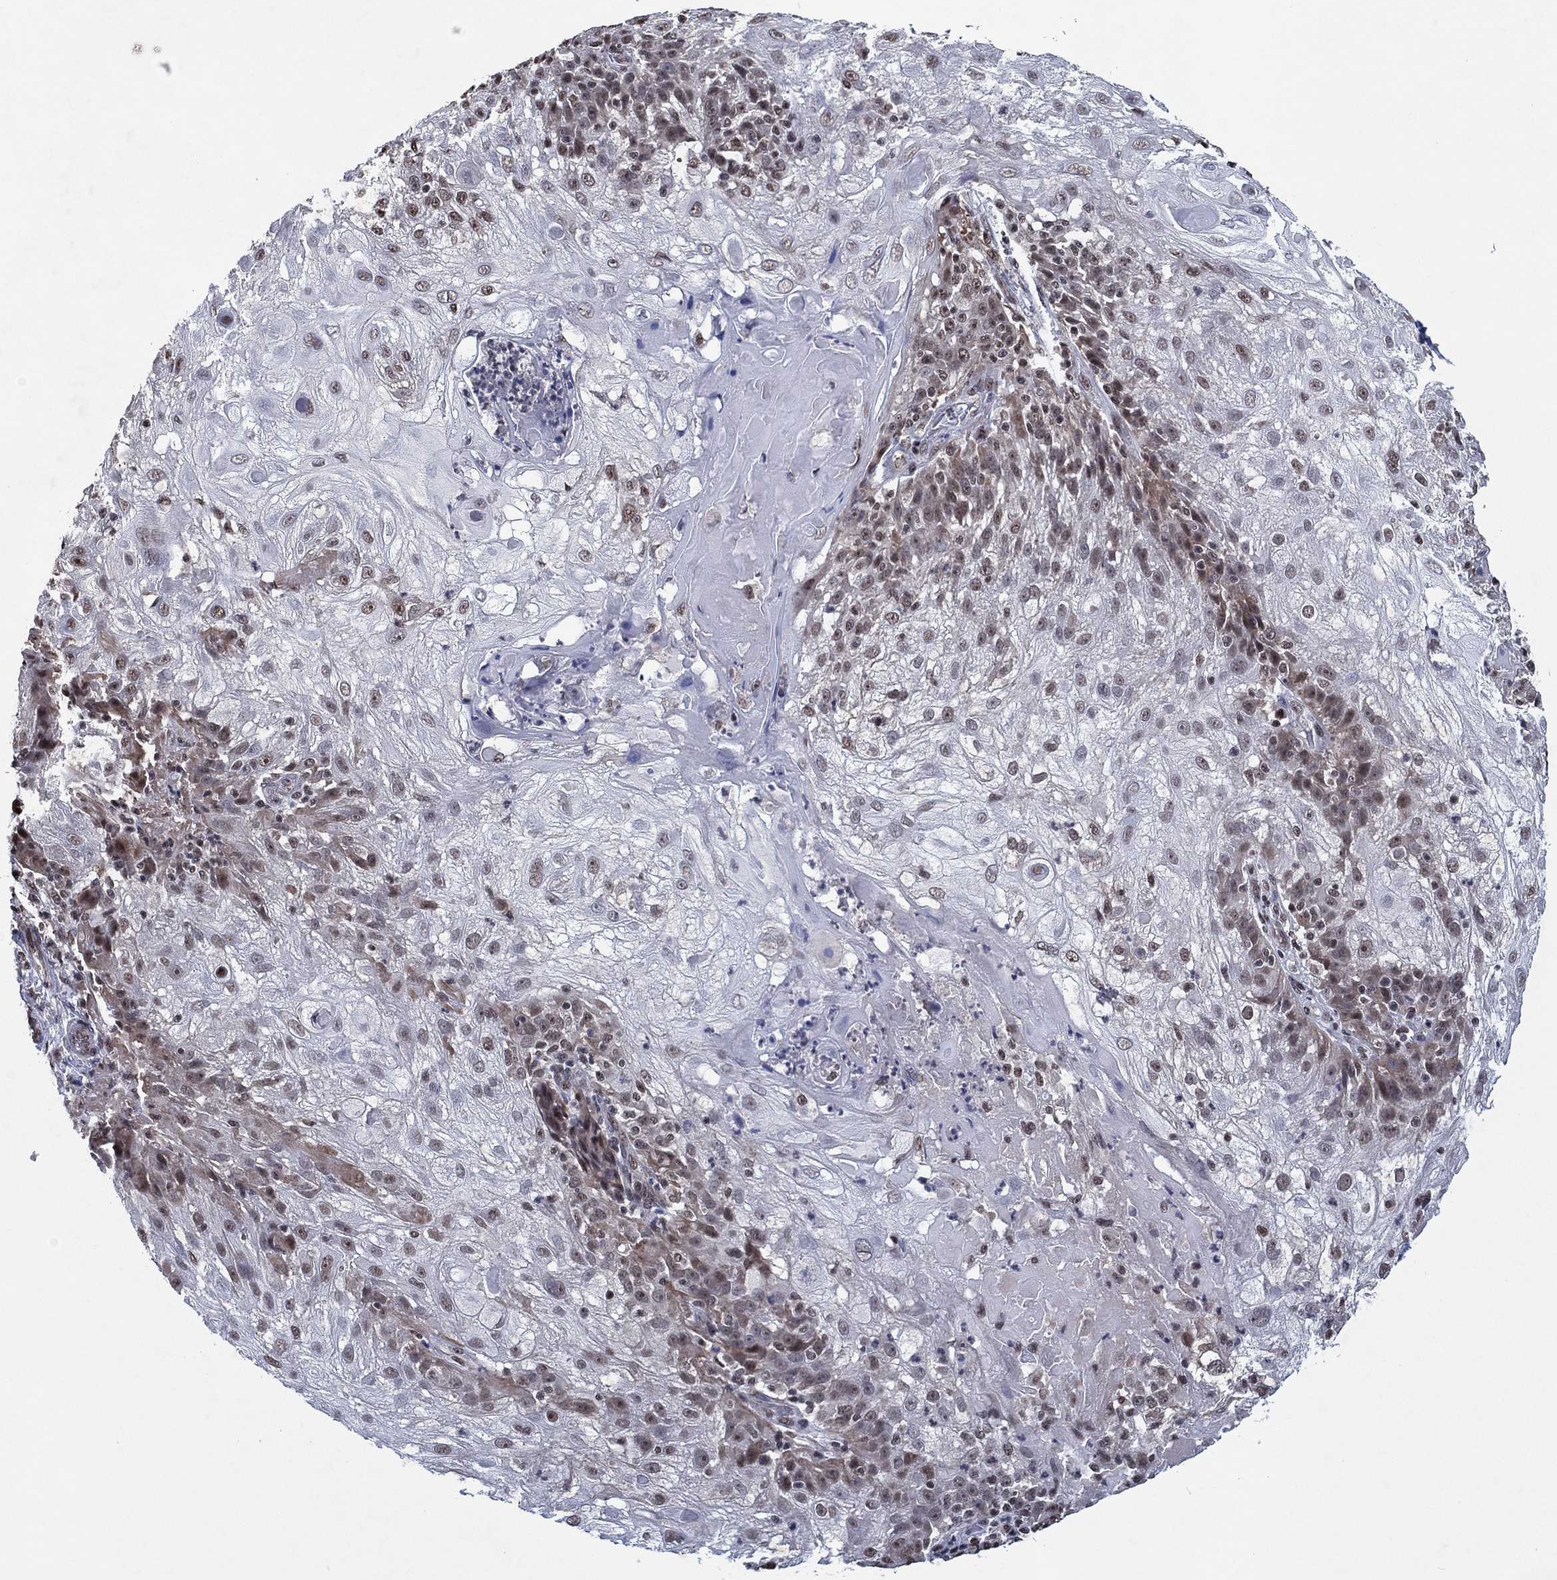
{"staining": {"intensity": "negative", "quantity": "none", "location": "none"}, "tissue": "skin cancer", "cell_type": "Tumor cells", "image_type": "cancer", "snomed": [{"axis": "morphology", "description": "Normal tissue, NOS"}, {"axis": "morphology", "description": "Squamous cell carcinoma, NOS"}, {"axis": "topography", "description": "Skin"}], "caption": "An immunohistochemistry (IHC) histopathology image of skin squamous cell carcinoma is shown. There is no staining in tumor cells of skin squamous cell carcinoma.", "gene": "ZBTB42", "patient": {"sex": "female", "age": 83}}